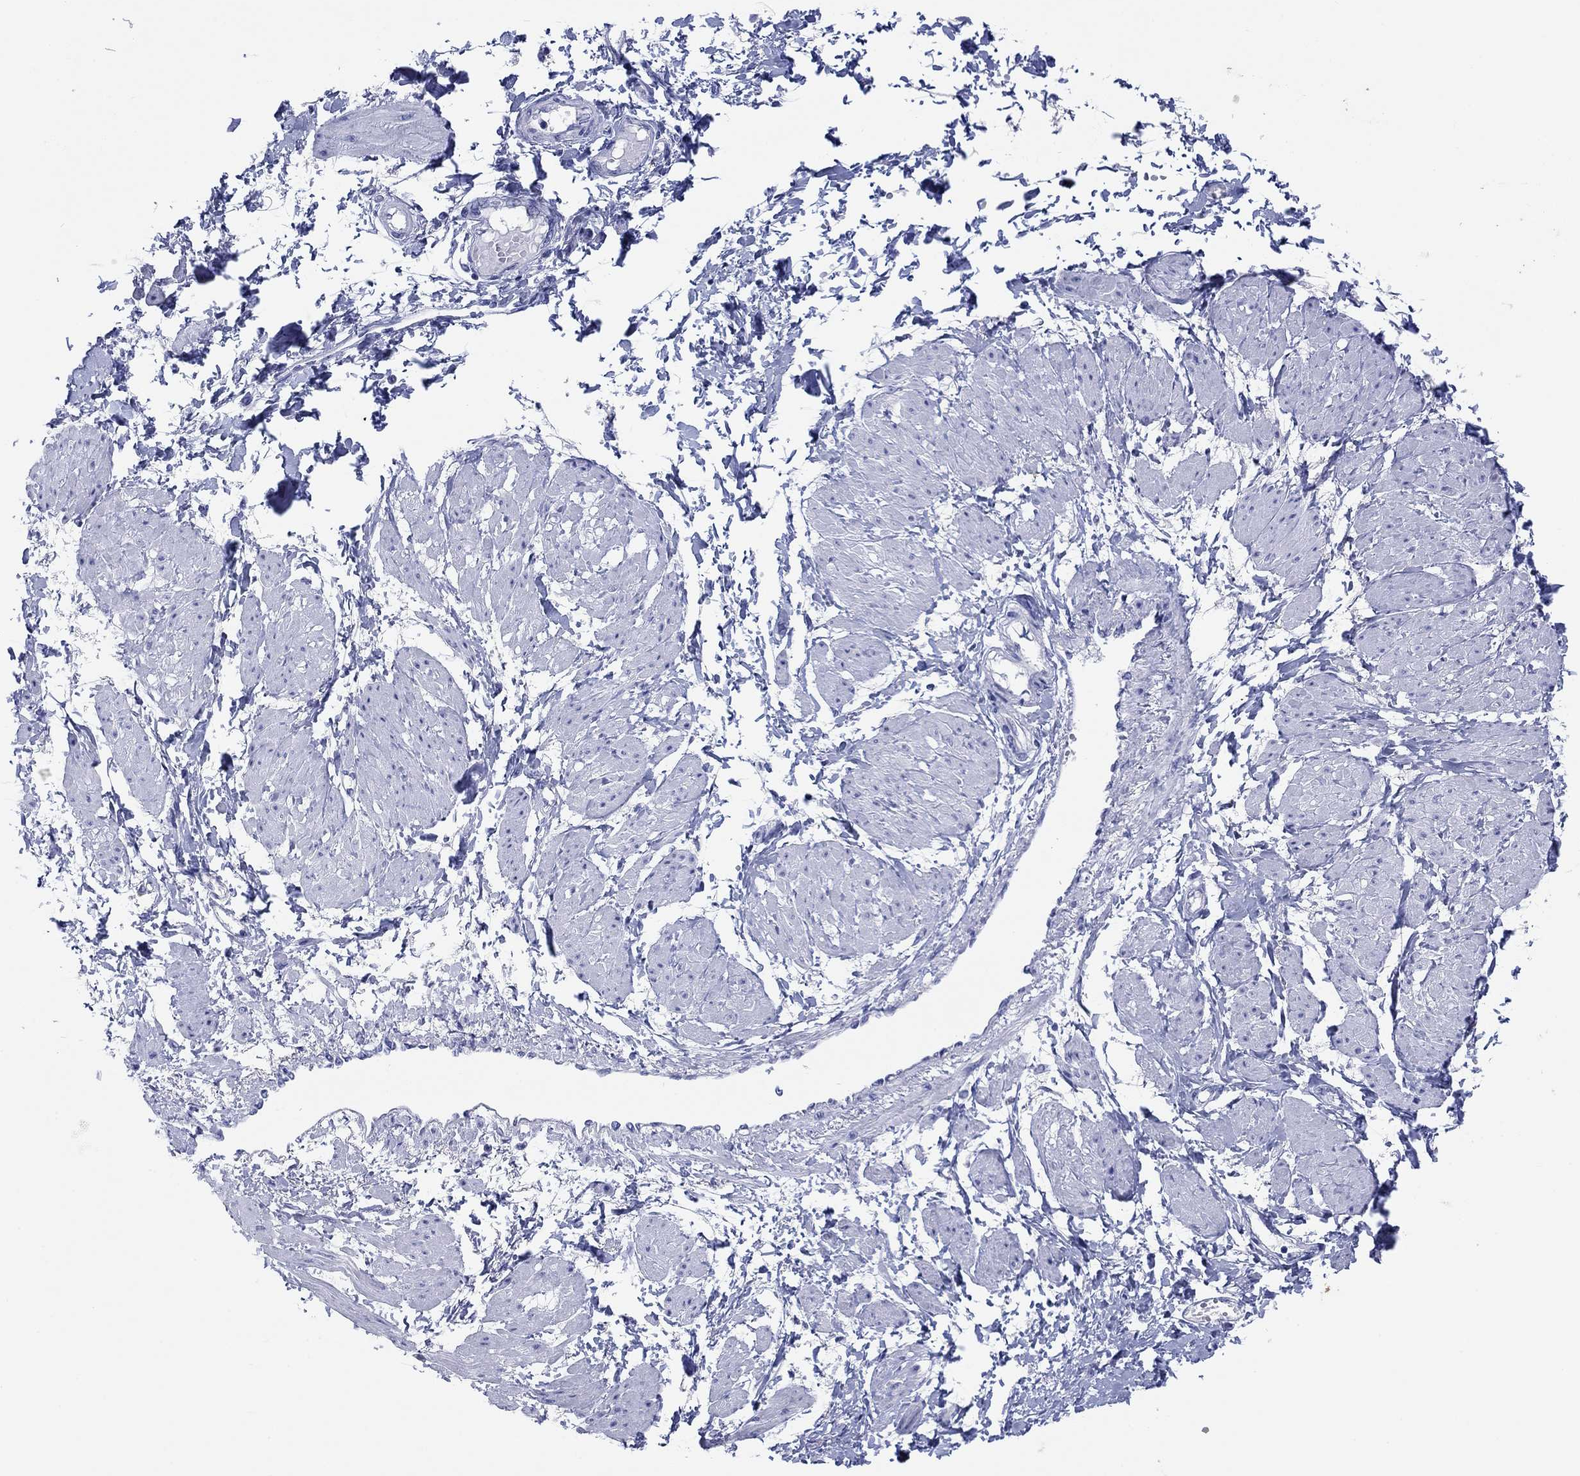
{"staining": {"intensity": "negative", "quantity": "none", "location": "none"}, "tissue": "smooth muscle", "cell_type": "Smooth muscle cells", "image_type": "normal", "snomed": [{"axis": "morphology", "description": "Normal tissue, NOS"}, {"axis": "topography", "description": "Smooth muscle"}, {"axis": "topography", "description": "Uterus"}], "caption": "This is an immunohistochemistry photomicrograph of unremarkable human smooth muscle. There is no positivity in smooth muscle cells.", "gene": "ATP1B1", "patient": {"sex": "female", "age": 39}}